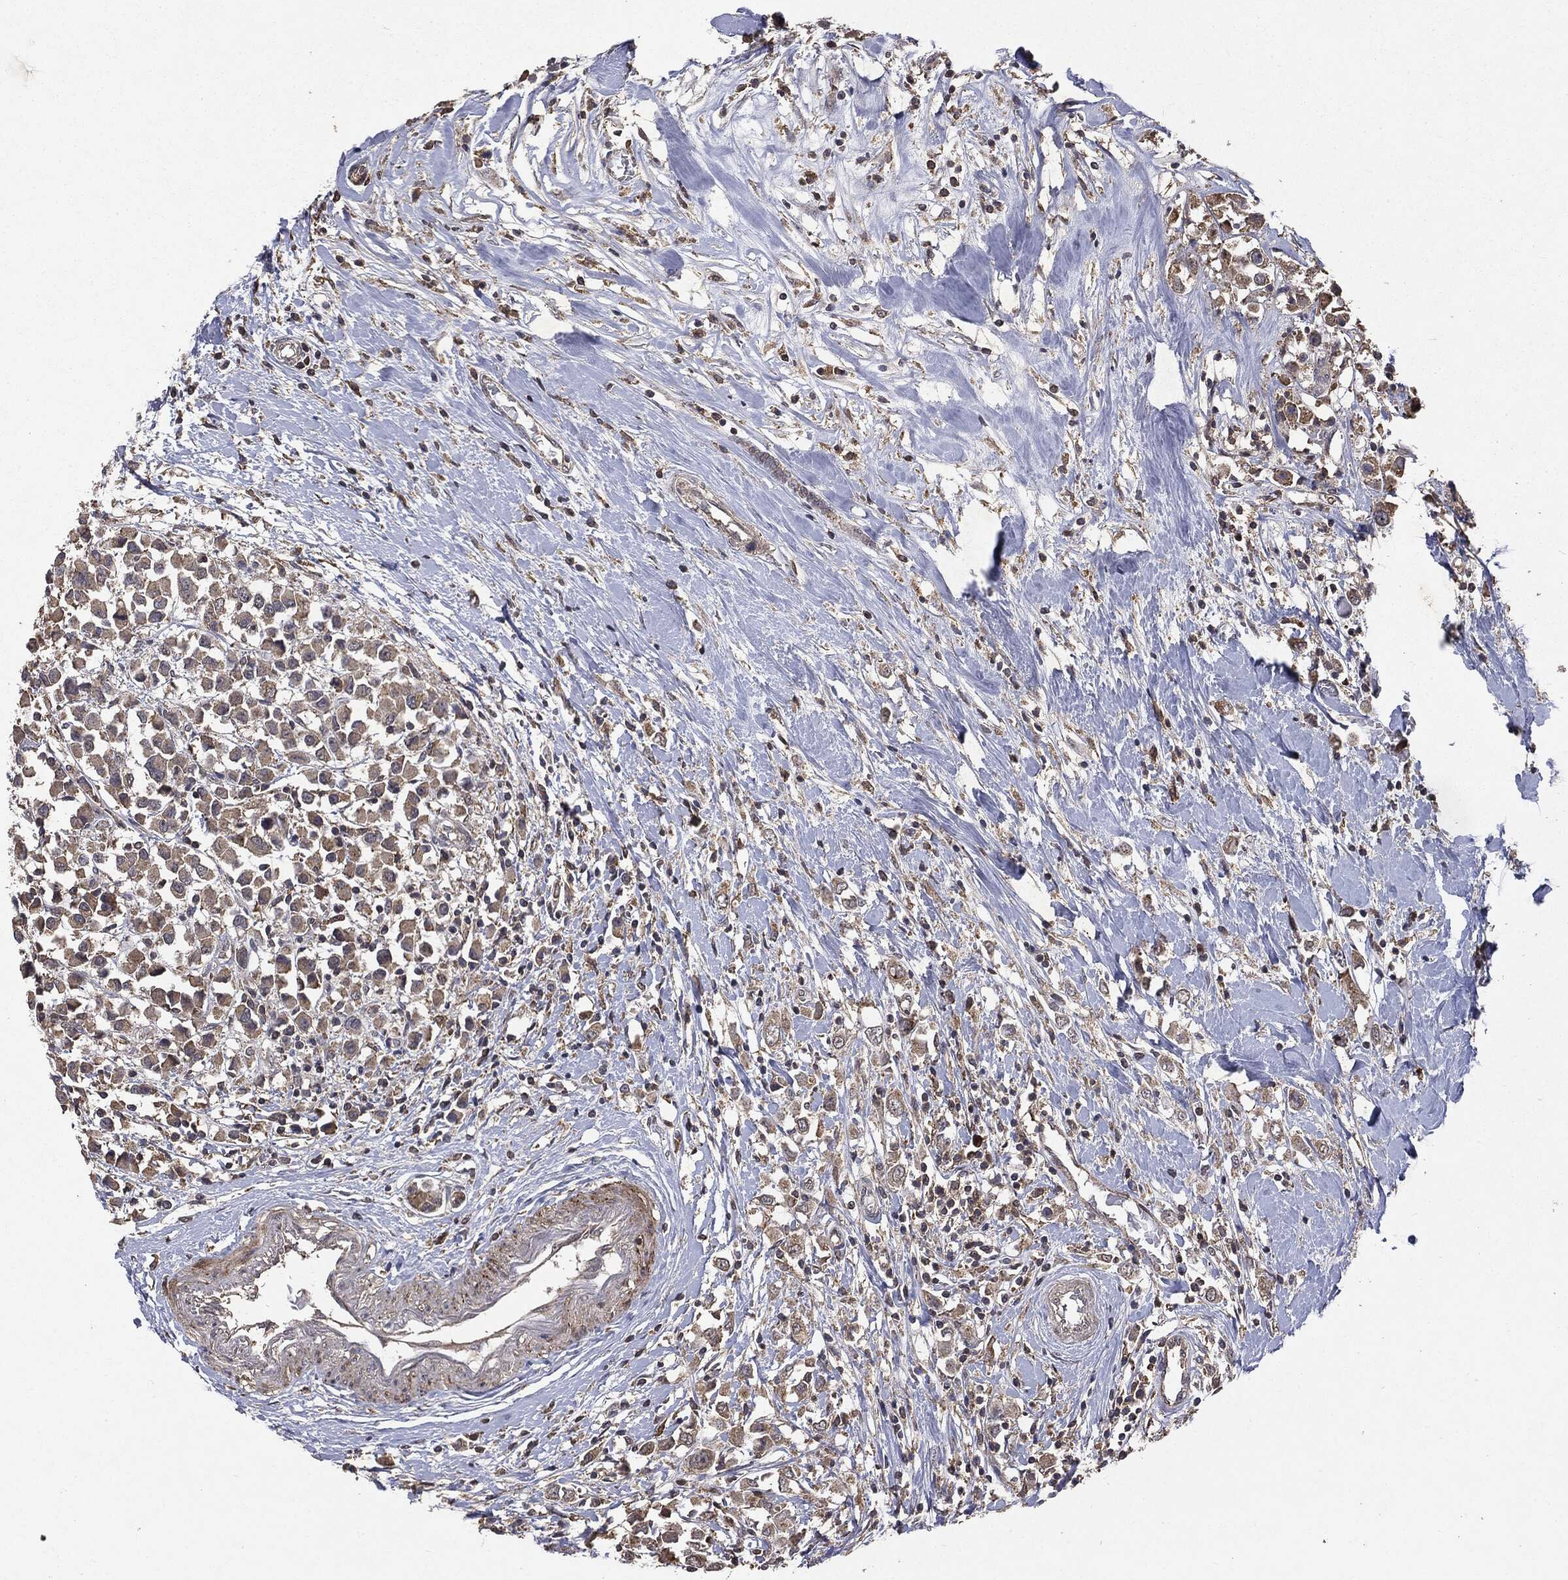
{"staining": {"intensity": "weak", "quantity": ">75%", "location": "cytoplasmic/membranous"}, "tissue": "breast cancer", "cell_type": "Tumor cells", "image_type": "cancer", "snomed": [{"axis": "morphology", "description": "Duct carcinoma"}, {"axis": "topography", "description": "Breast"}], "caption": "Weak cytoplasmic/membranous expression is present in about >75% of tumor cells in breast cancer (infiltrating ductal carcinoma).", "gene": "PTEN", "patient": {"sex": "female", "age": 61}}